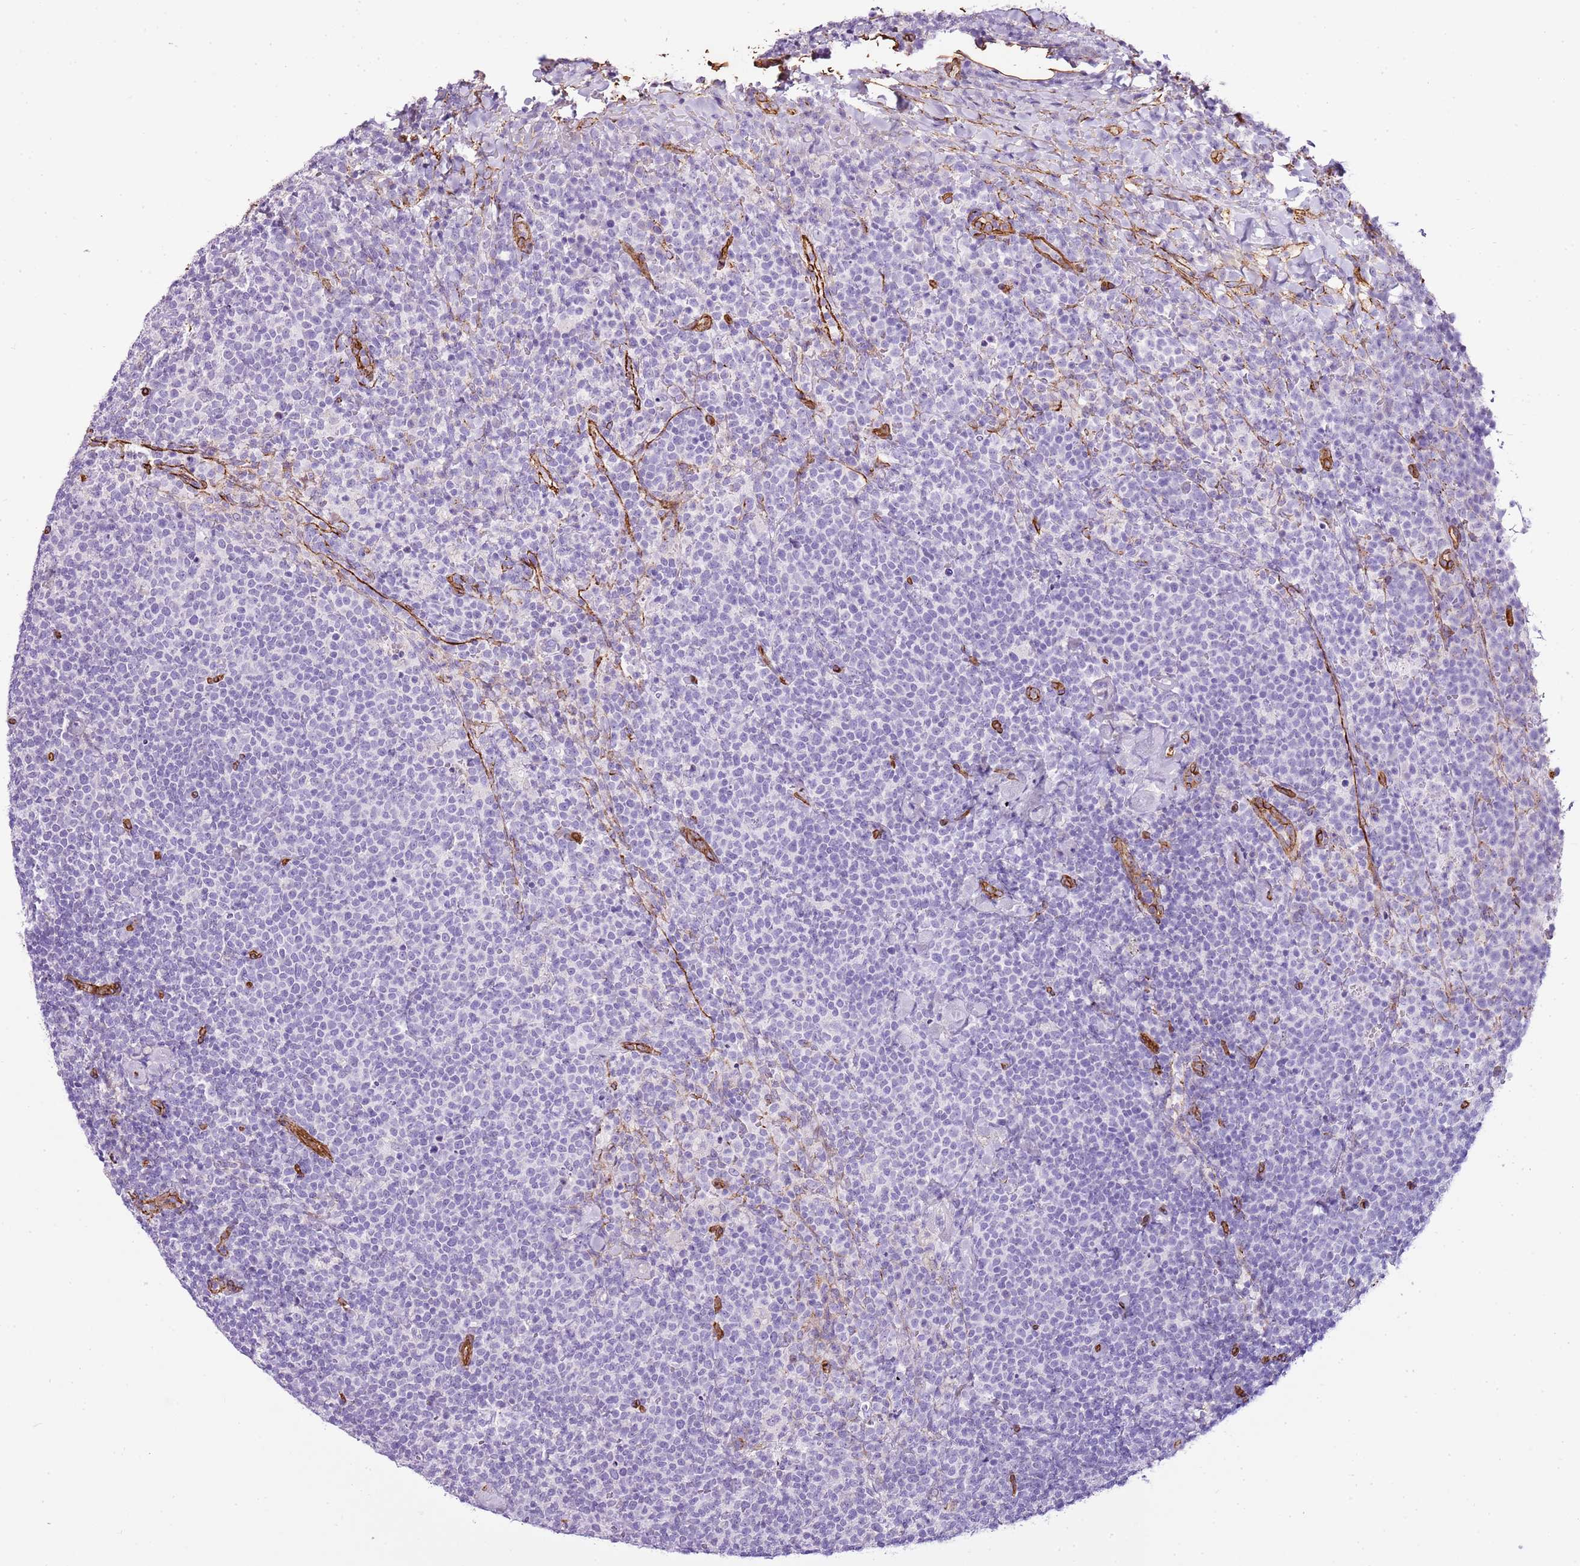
{"staining": {"intensity": "negative", "quantity": "none", "location": "none"}, "tissue": "lymphoma", "cell_type": "Tumor cells", "image_type": "cancer", "snomed": [{"axis": "morphology", "description": "Malignant lymphoma, non-Hodgkin's type, High grade"}, {"axis": "topography", "description": "Lymph node"}], "caption": "High power microscopy photomicrograph of an immunohistochemistry (IHC) photomicrograph of lymphoma, revealing no significant expression in tumor cells. Nuclei are stained in blue.", "gene": "CTDSPL", "patient": {"sex": "male", "age": 61}}